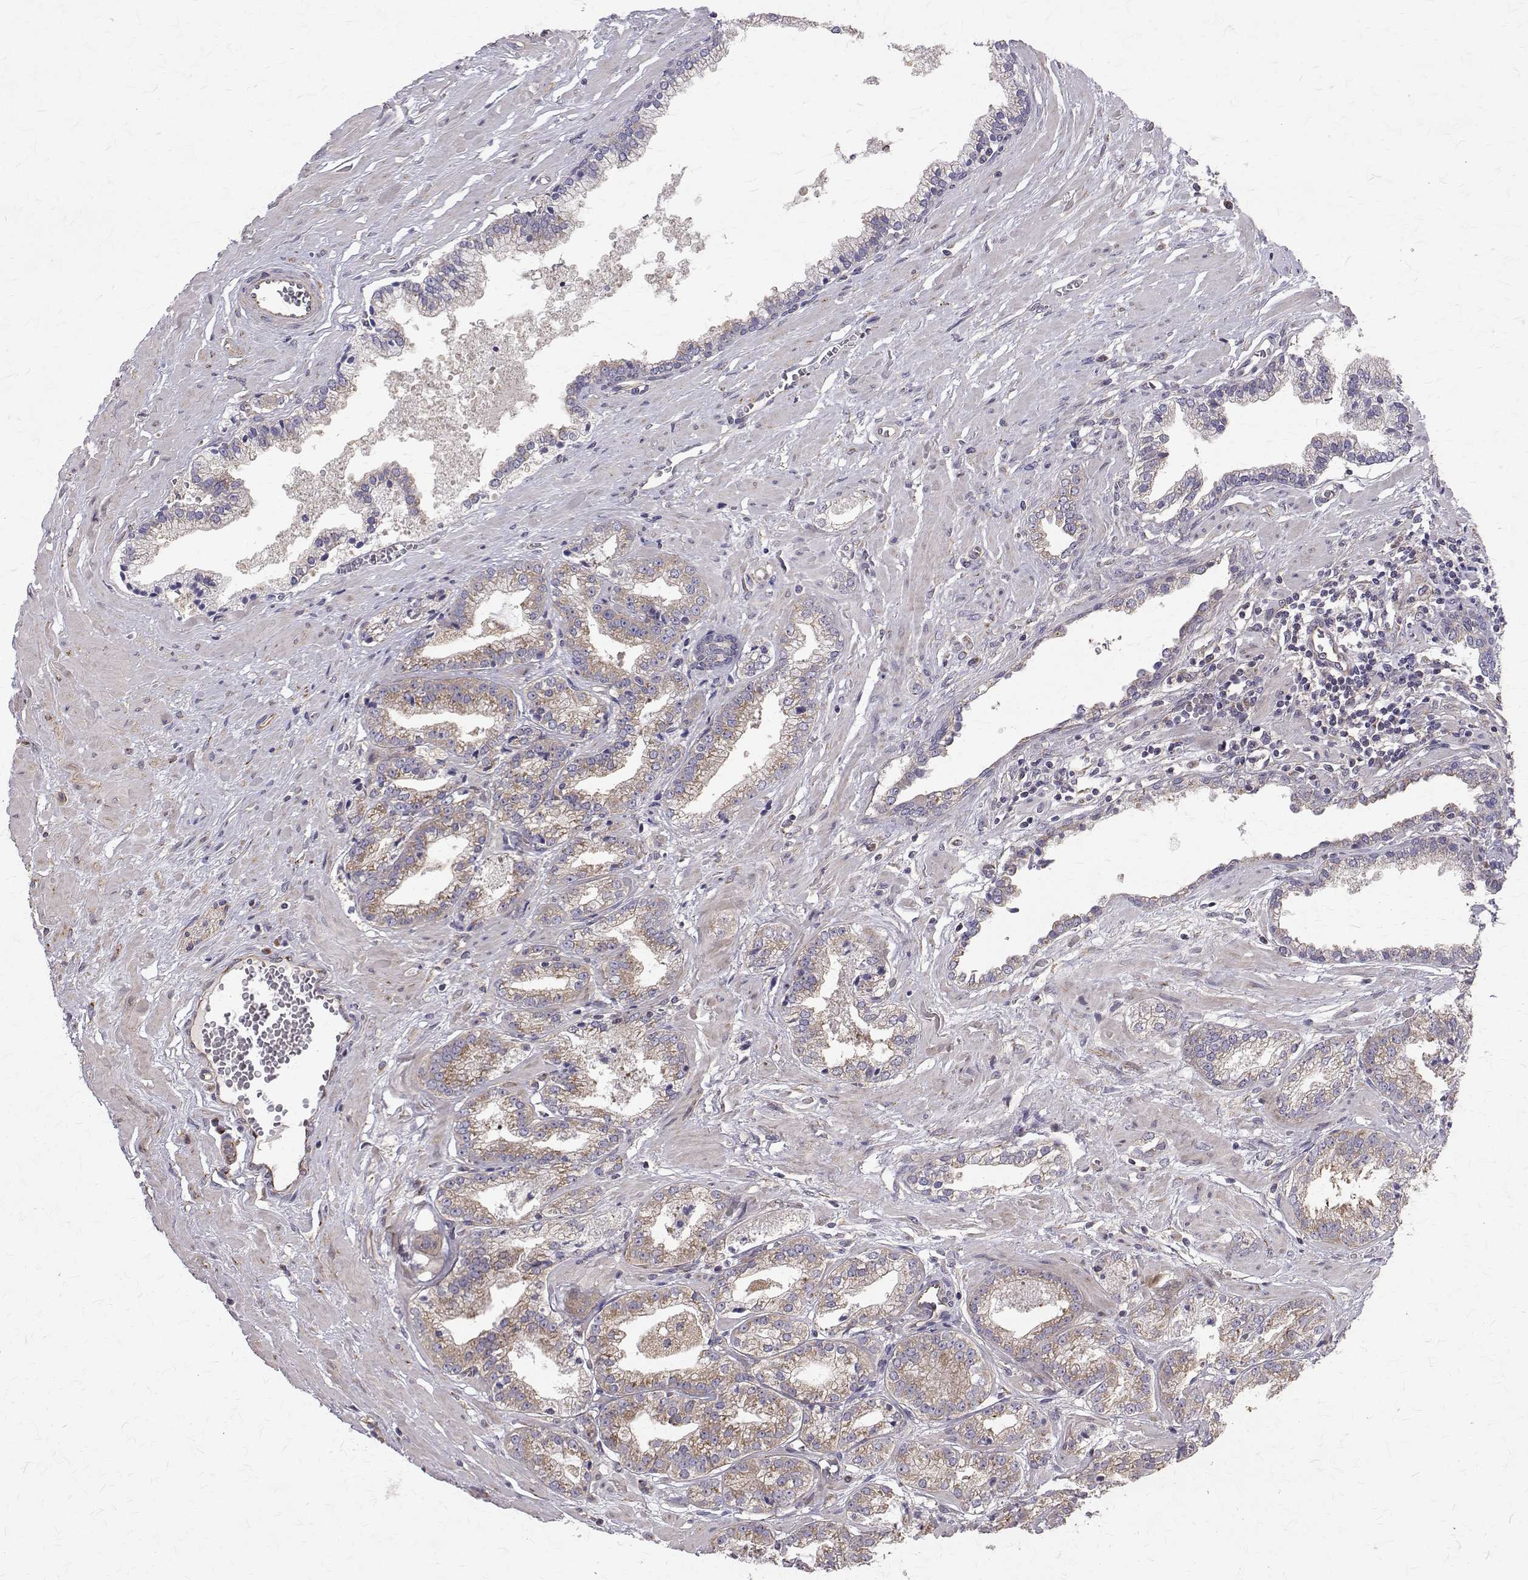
{"staining": {"intensity": "moderate", "quantity": "<25%", "location": "cytoplasmic/membranous"}, "tissue": "prostate cancer", "cell_type": "Tumor cells", "image_type": "cancer", "snomed": [{"axis": "morphology", "description": "Adenocarcinoma, Low grade"}, {"axis": "topography", "description": "Prostate"}], "caption": "Immunohistochemistry (IHC) staining of adenocarcinoma (low-grade) (prostate), which displays low levels of moderate cytoplasmic/membranous staining in about <25% of tumor cells indicating moderate cytoplasmic/membranous protein positivity. The staining was performed using DAB (3,3'-diaminobenzidine) (brown) for protein detection and nuclei were counterstained in hematoxylin (blue).", "gene": "ARFGAP1", "patient": {"sex": "male", "age": 60}}